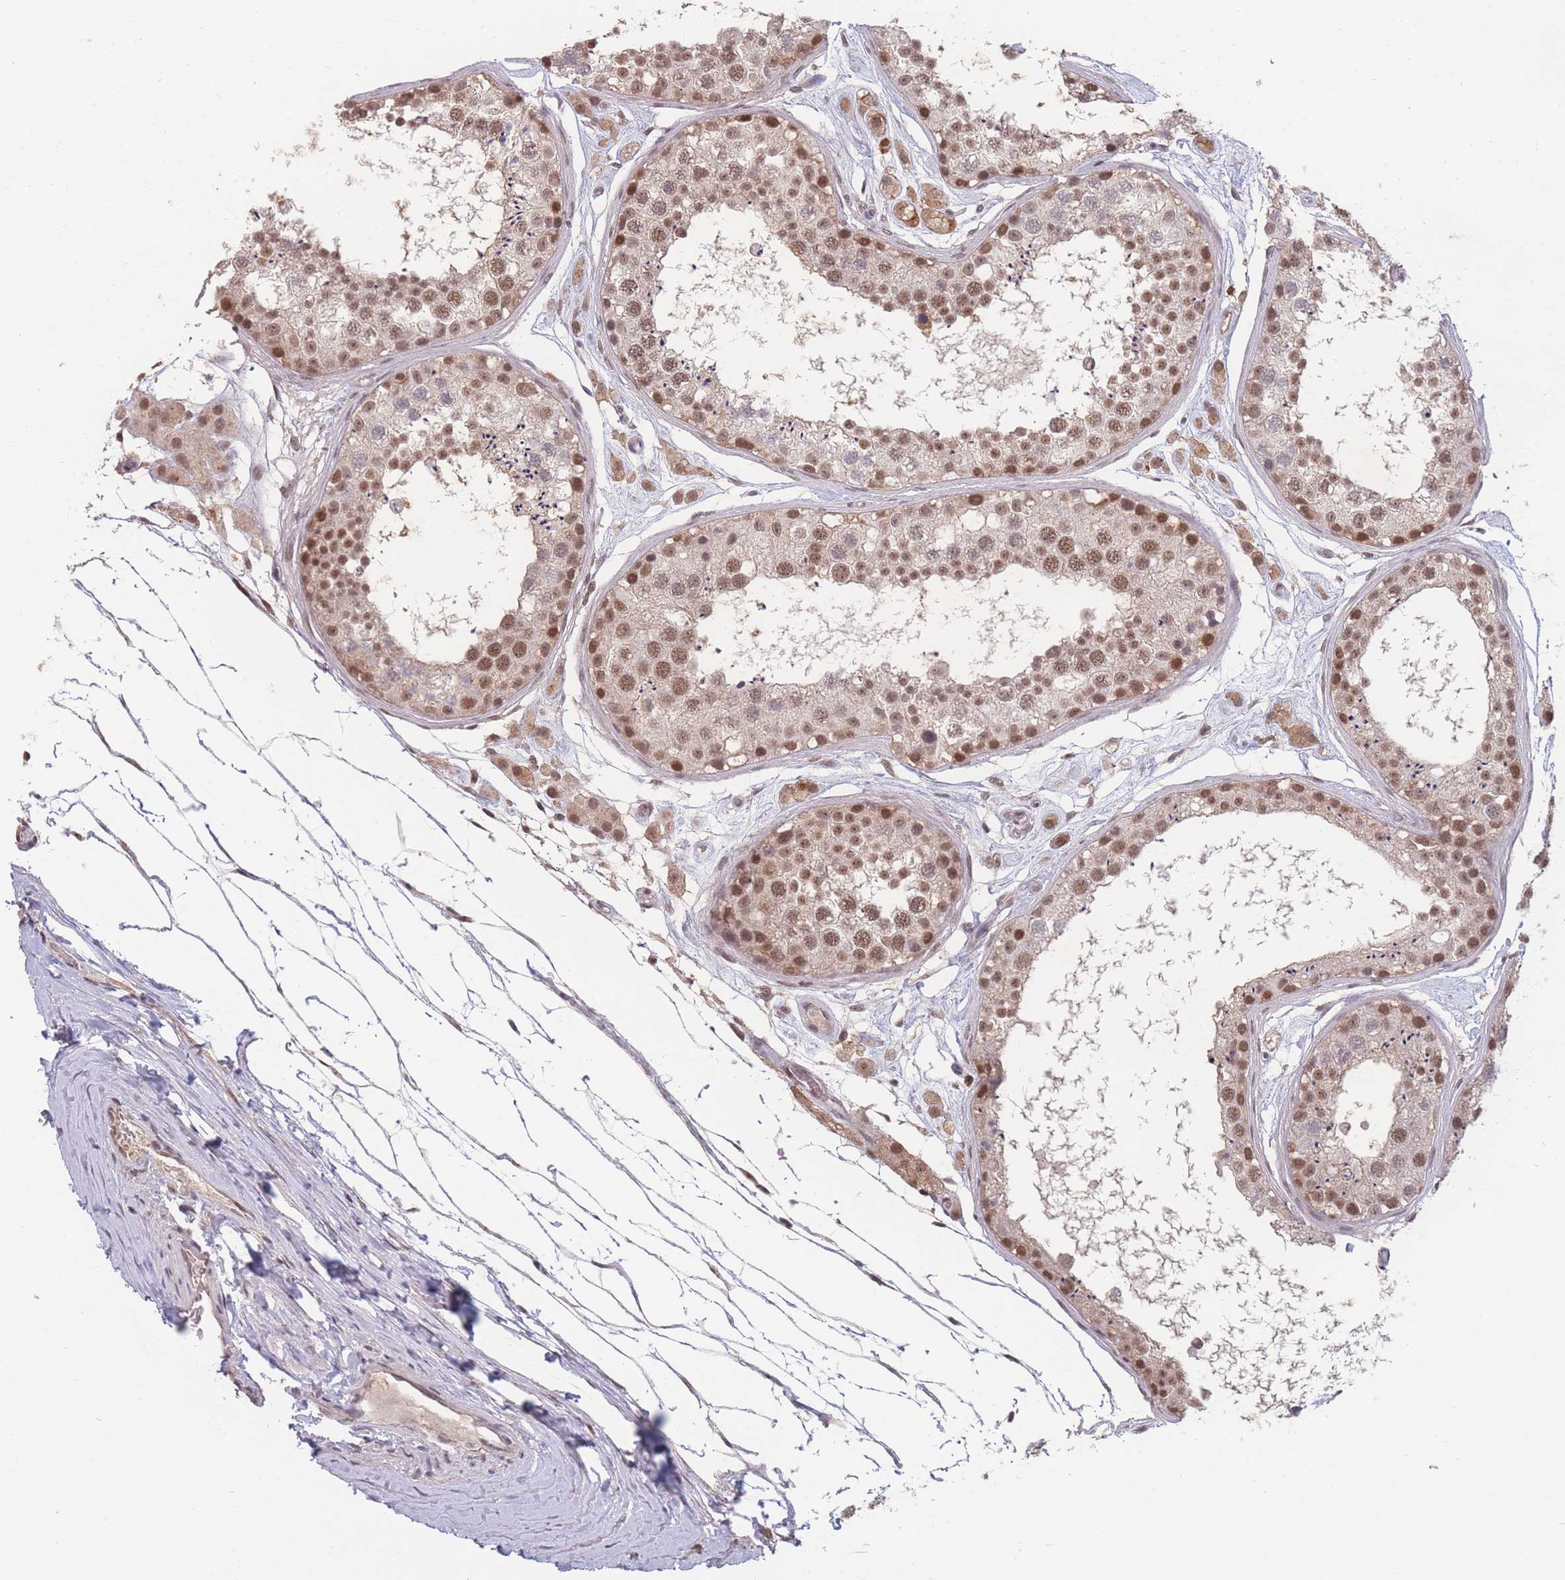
{"staining": {"intensity": "moderate", "quantity": ">75%", "location": "cytoplasmic/membranous,nuclear"}, "tissue": "testis", "cell_type": "Cells in seminiferous ducts", "image_type": "normal", "snomed": [{"axis": "morphology", "description": "Normal tissue, NOS"}, {"axis": "topography", "description": "Testis"}], "caption": "An image showing moderate cytoplasmic/membranous,nuclear positivity in about >75% of cells in seminiferous ducts in benign testis, as visualized by brown immunohistochemical staining.", "gene": "SNRPA1", "patient": {"sex": "male", "age": 25}}